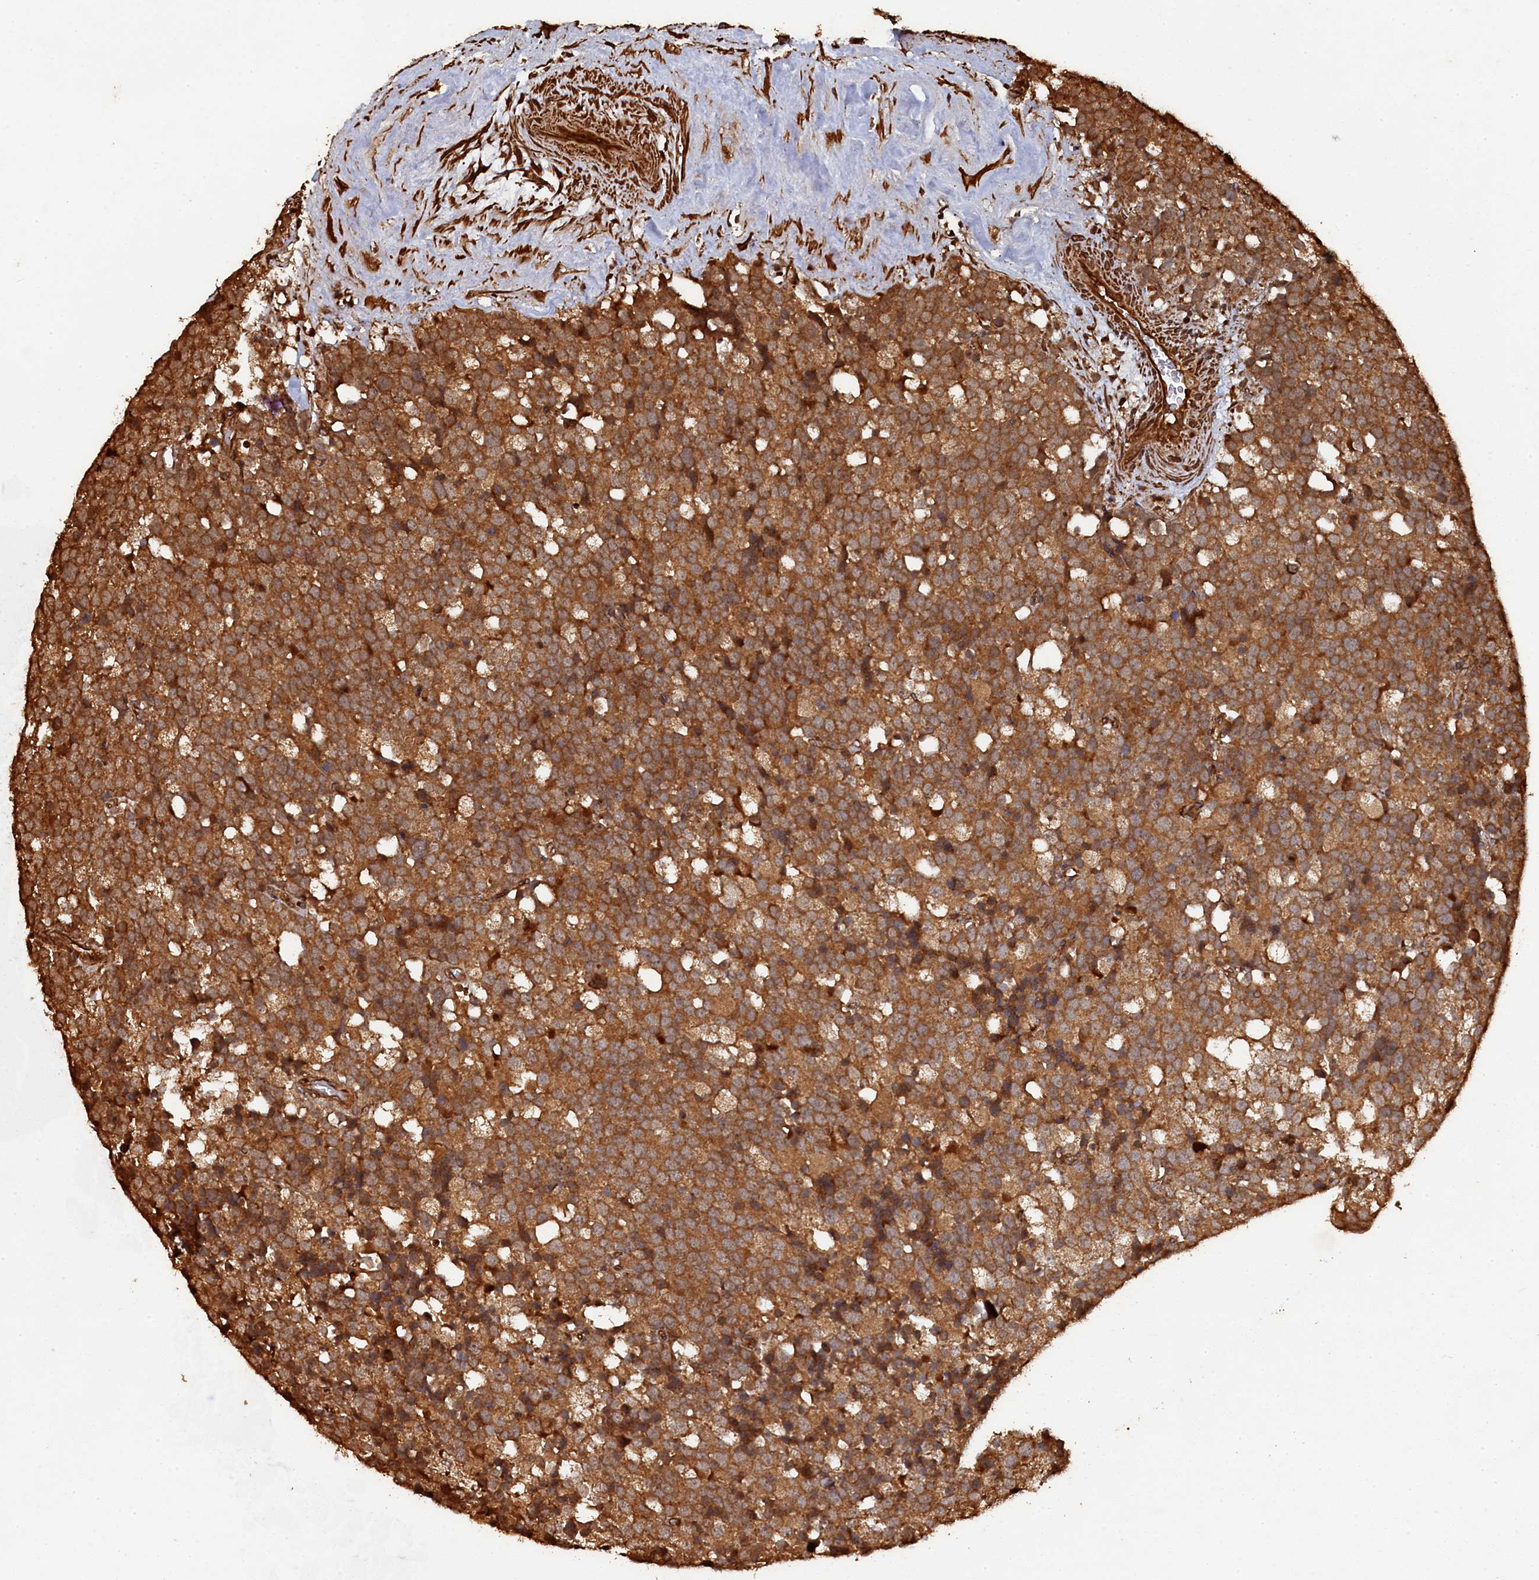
{"staining": {"intensity": "moderate", "quantity": ">75%", "location": "cytoplasmic/membranous"}, "tissue": "testis cancer", "cell_type": "Tumor cells", "image_type": "cancer", "snomed": [{"axis": "morphology", "description": "Seminoma, NOS"}, {"axis": "topography", "description": "Testis"}], "caption": "There is medium levels of moderate cytoplasmic/membranous positivity in tumor cells of testis seminoma, as demonstrated by immunohistochemical staining (brown color).", "gene": "PIGN", "patient": {"sex": "male", "age": 71}}